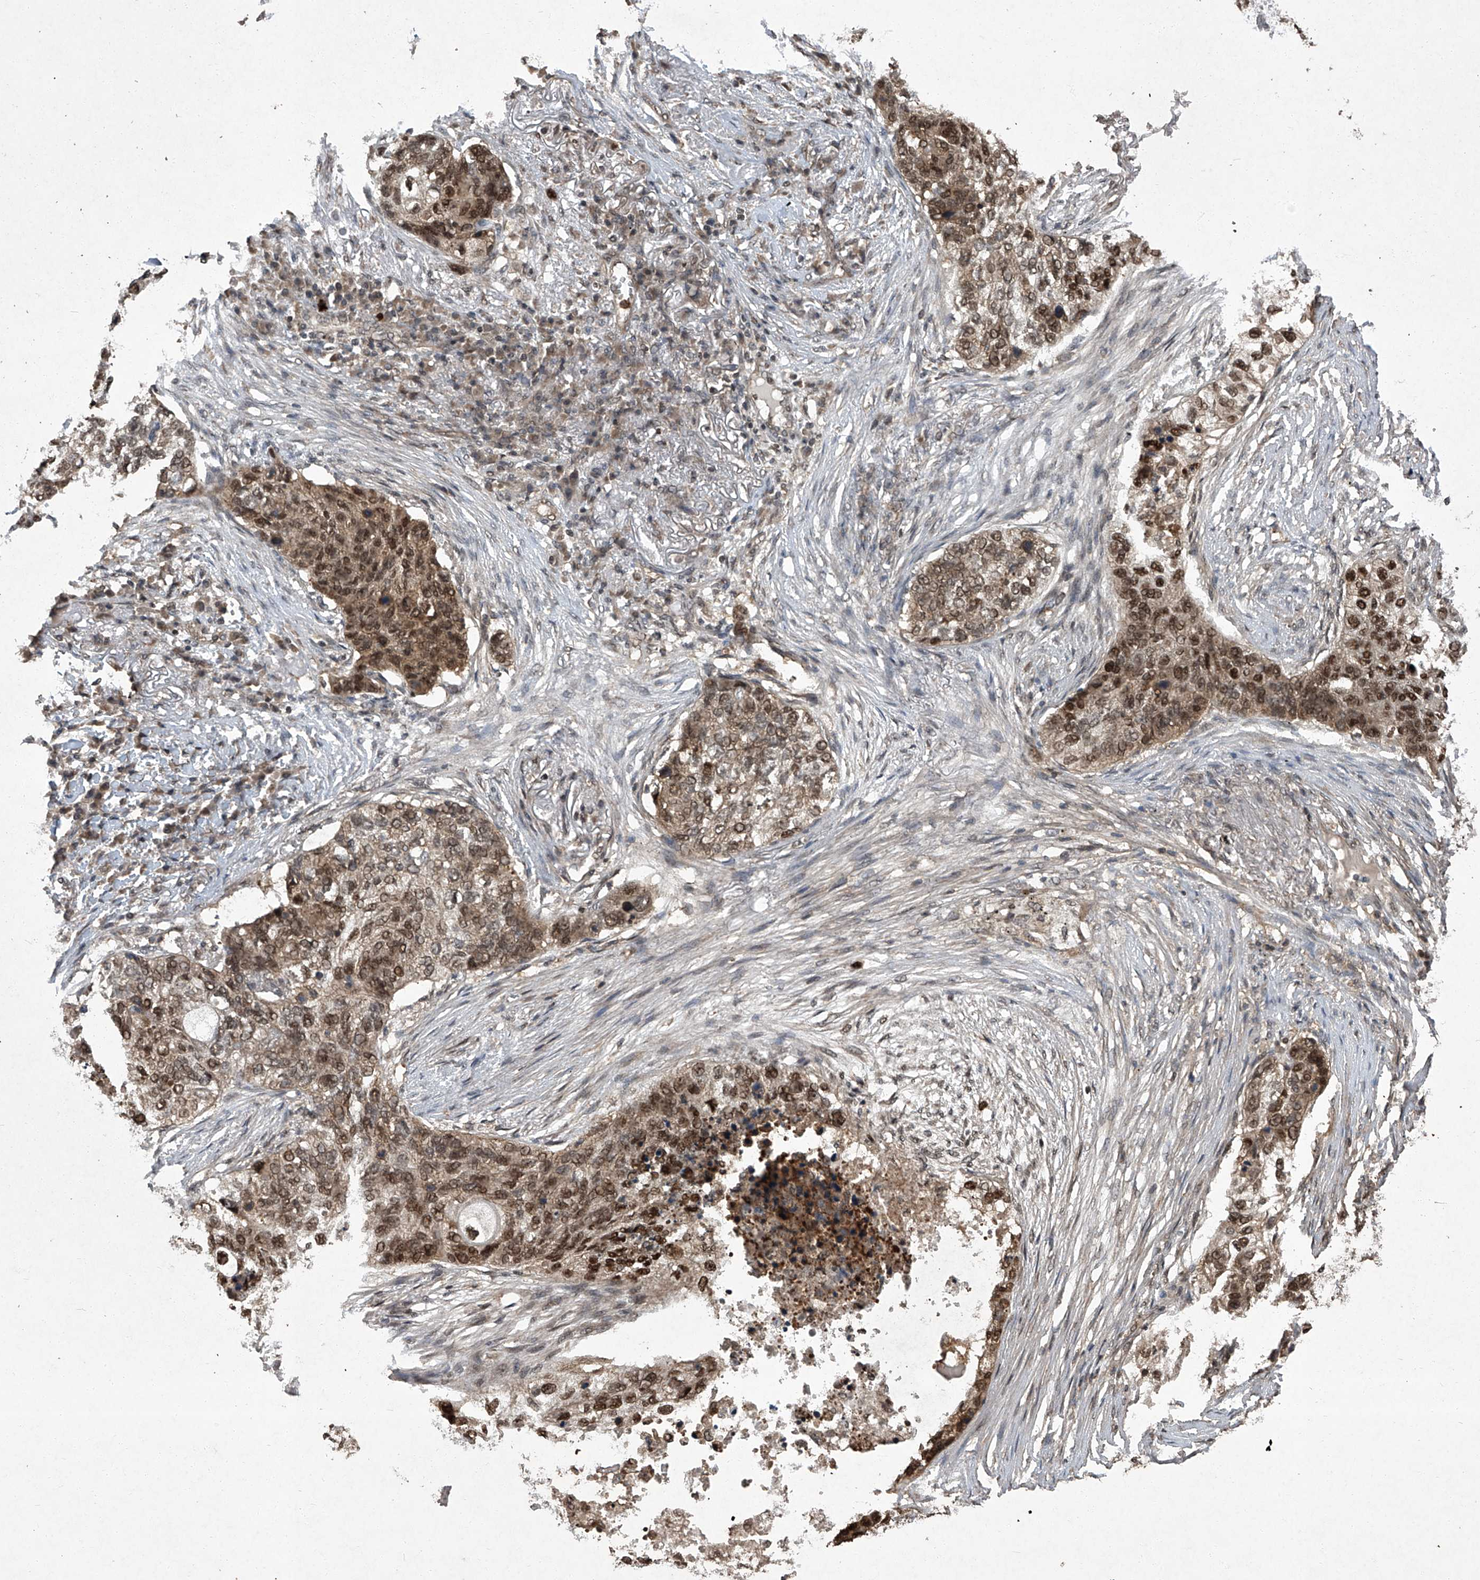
{"staining": {"intensity": "moderate", "quantity": ">75%", "location": "cytoplasmic/membranous,nuclear"}, "tissue": "lung cancer", "cell_type": "Tumor cells", "image_type": "cancer", "snomed": [{"axis": "morphology", "description": "Squamous cell carcinoma, NOS"}, {"axis": "topography", "description": "Lung"}], "caption": "Lung cancer (squamous cell carcinoma) tissue demonstrates moderate cytoplasmic/membranous and nuclear positivity in approximately >75% of tumor cells", "gene": "TSNAX", "patient": {"sex": "female", "age": 63}}